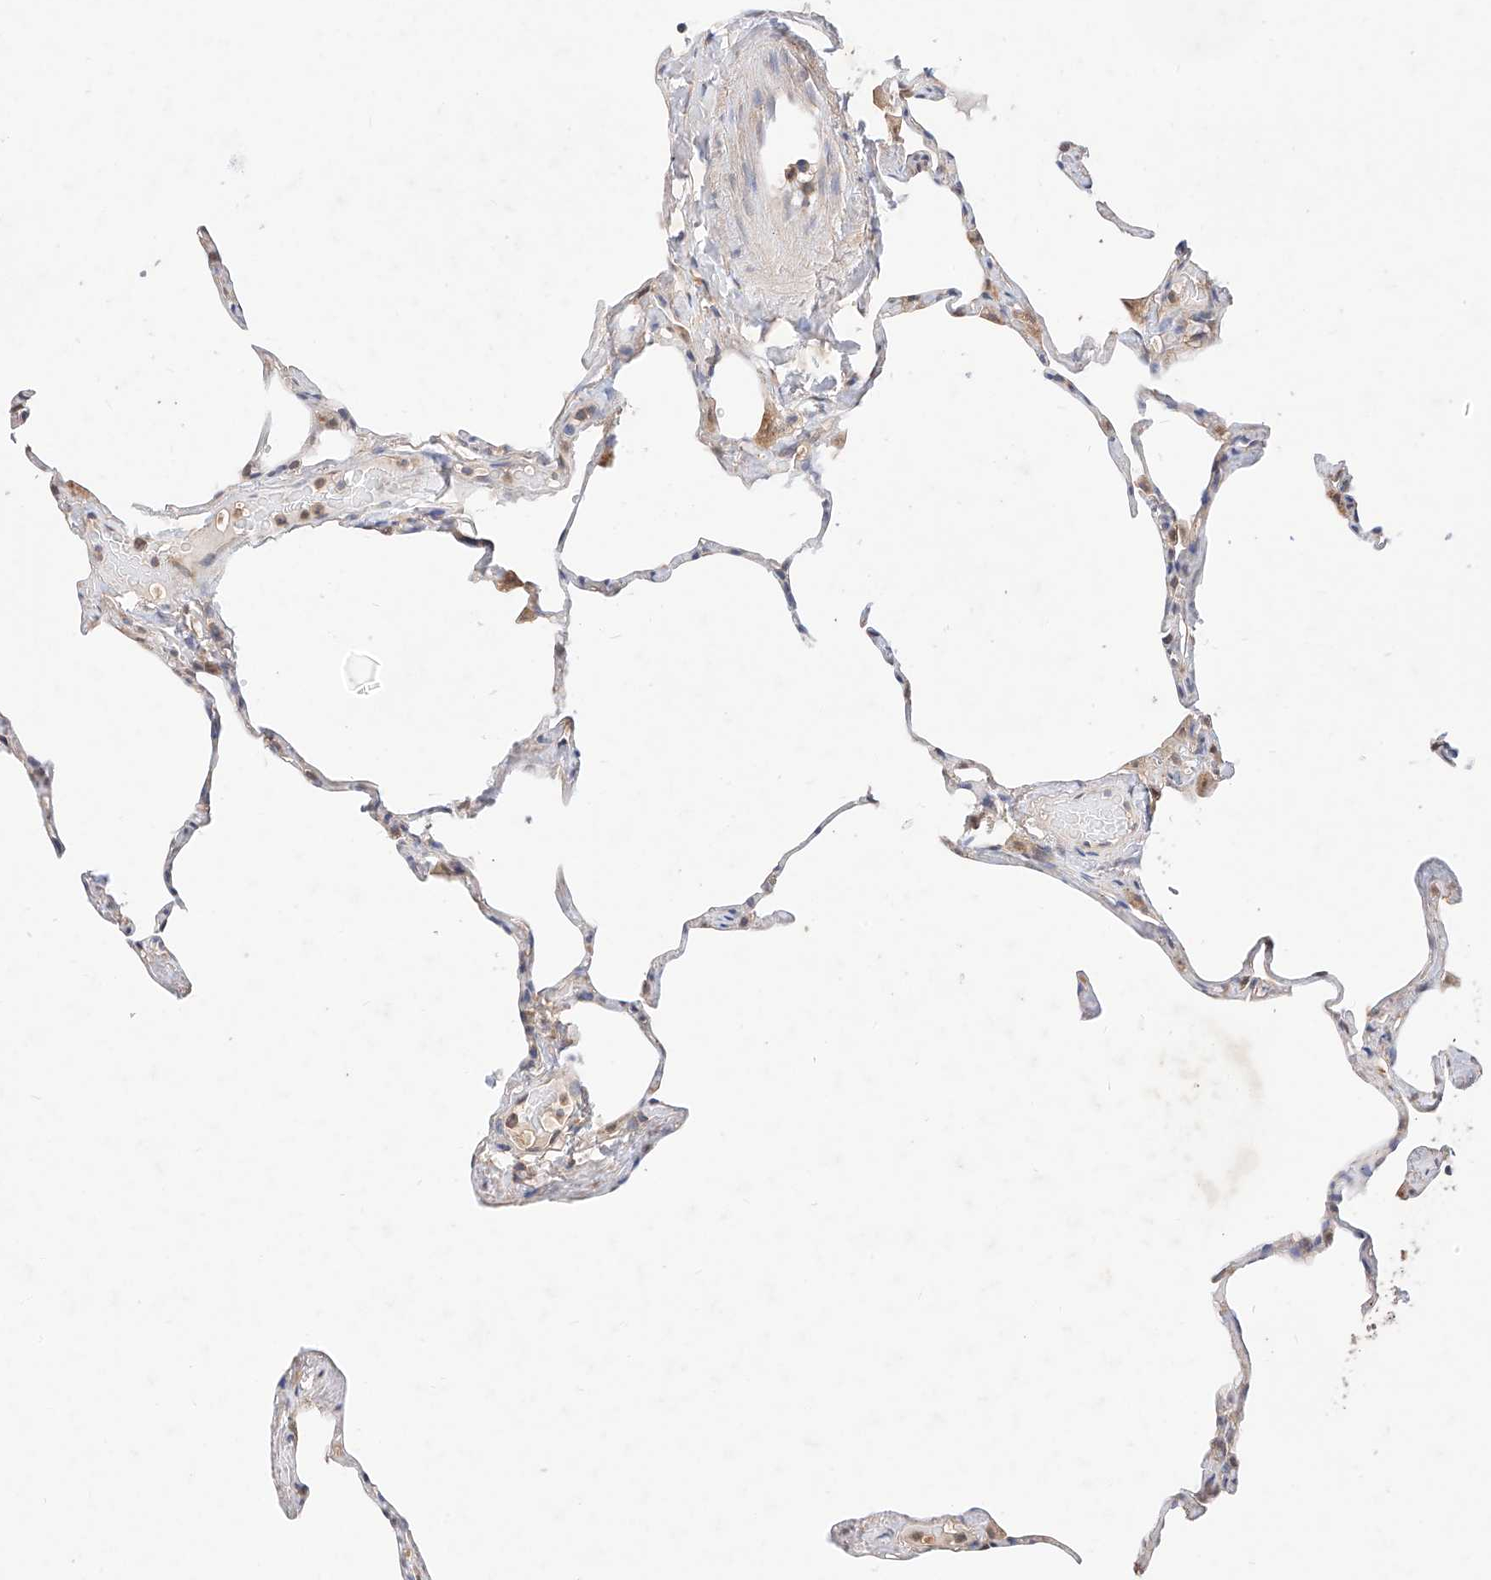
{"staining": {"intensity": "weak", "quantity": "25%-75%", "location": "nuclear"}, "tissue": "lung", "cell_type": "Alveolar cells", "image_type": "normal", "snomed": [{"axis": "morphology", "description": "Normal tissue, NOS"}, {"axis": "topography", "description": "Lung"}], "caption": "Immunohistochemical staining of benign human lung exhibits weak nuclear protein staining in about 25%-75% of alveolar cells. (brown staining indicates protein expression, while blue staining denotes nuclei).", "gene": "ZSCAN4", "patient": {"sex": "male", "age": 65}}